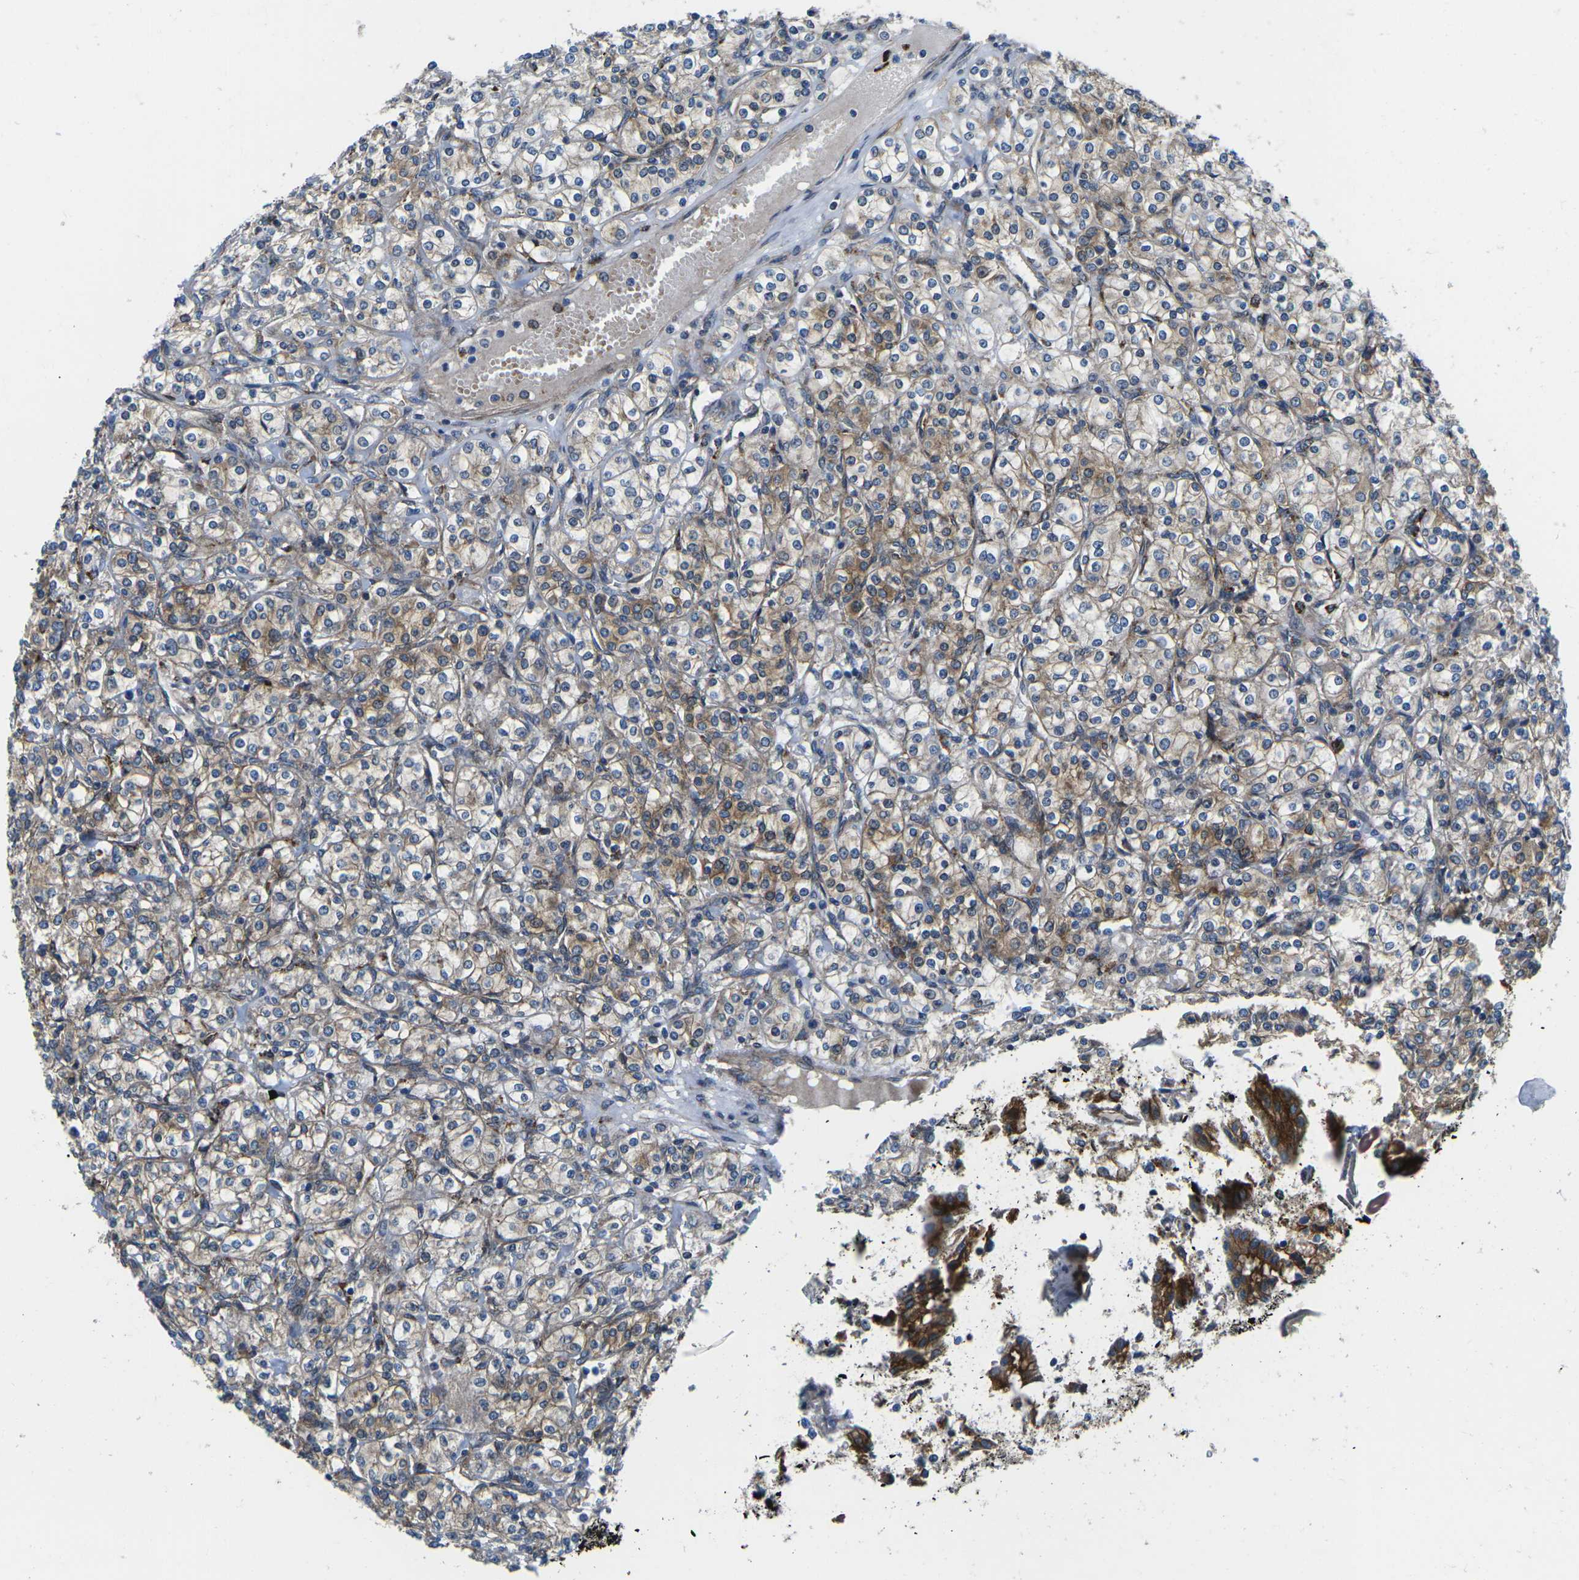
{"staining": {"intensity": "weak", "quantity": "25%-75%", "location": "cytoplasmic/membranous"}, "tissue": "renal cancer", "cell_type": "Tumor cells", "image_type": "cancer", "snomed": [{"axis": "morphology", "description": "Adenocarcinoma, NOS"}, {"axis": "topography", "description": "Kidney"}], "caption": "Adenocarcinoma (renal) was stained to show a protein in brown. There is low levels of weak cytoplasmic/membranous positivity in about 25%-75% of tumor cells. Nuclei are stained in blue.", "gene": "DLG1", "patient": {"sex": "male", "age": 77}}